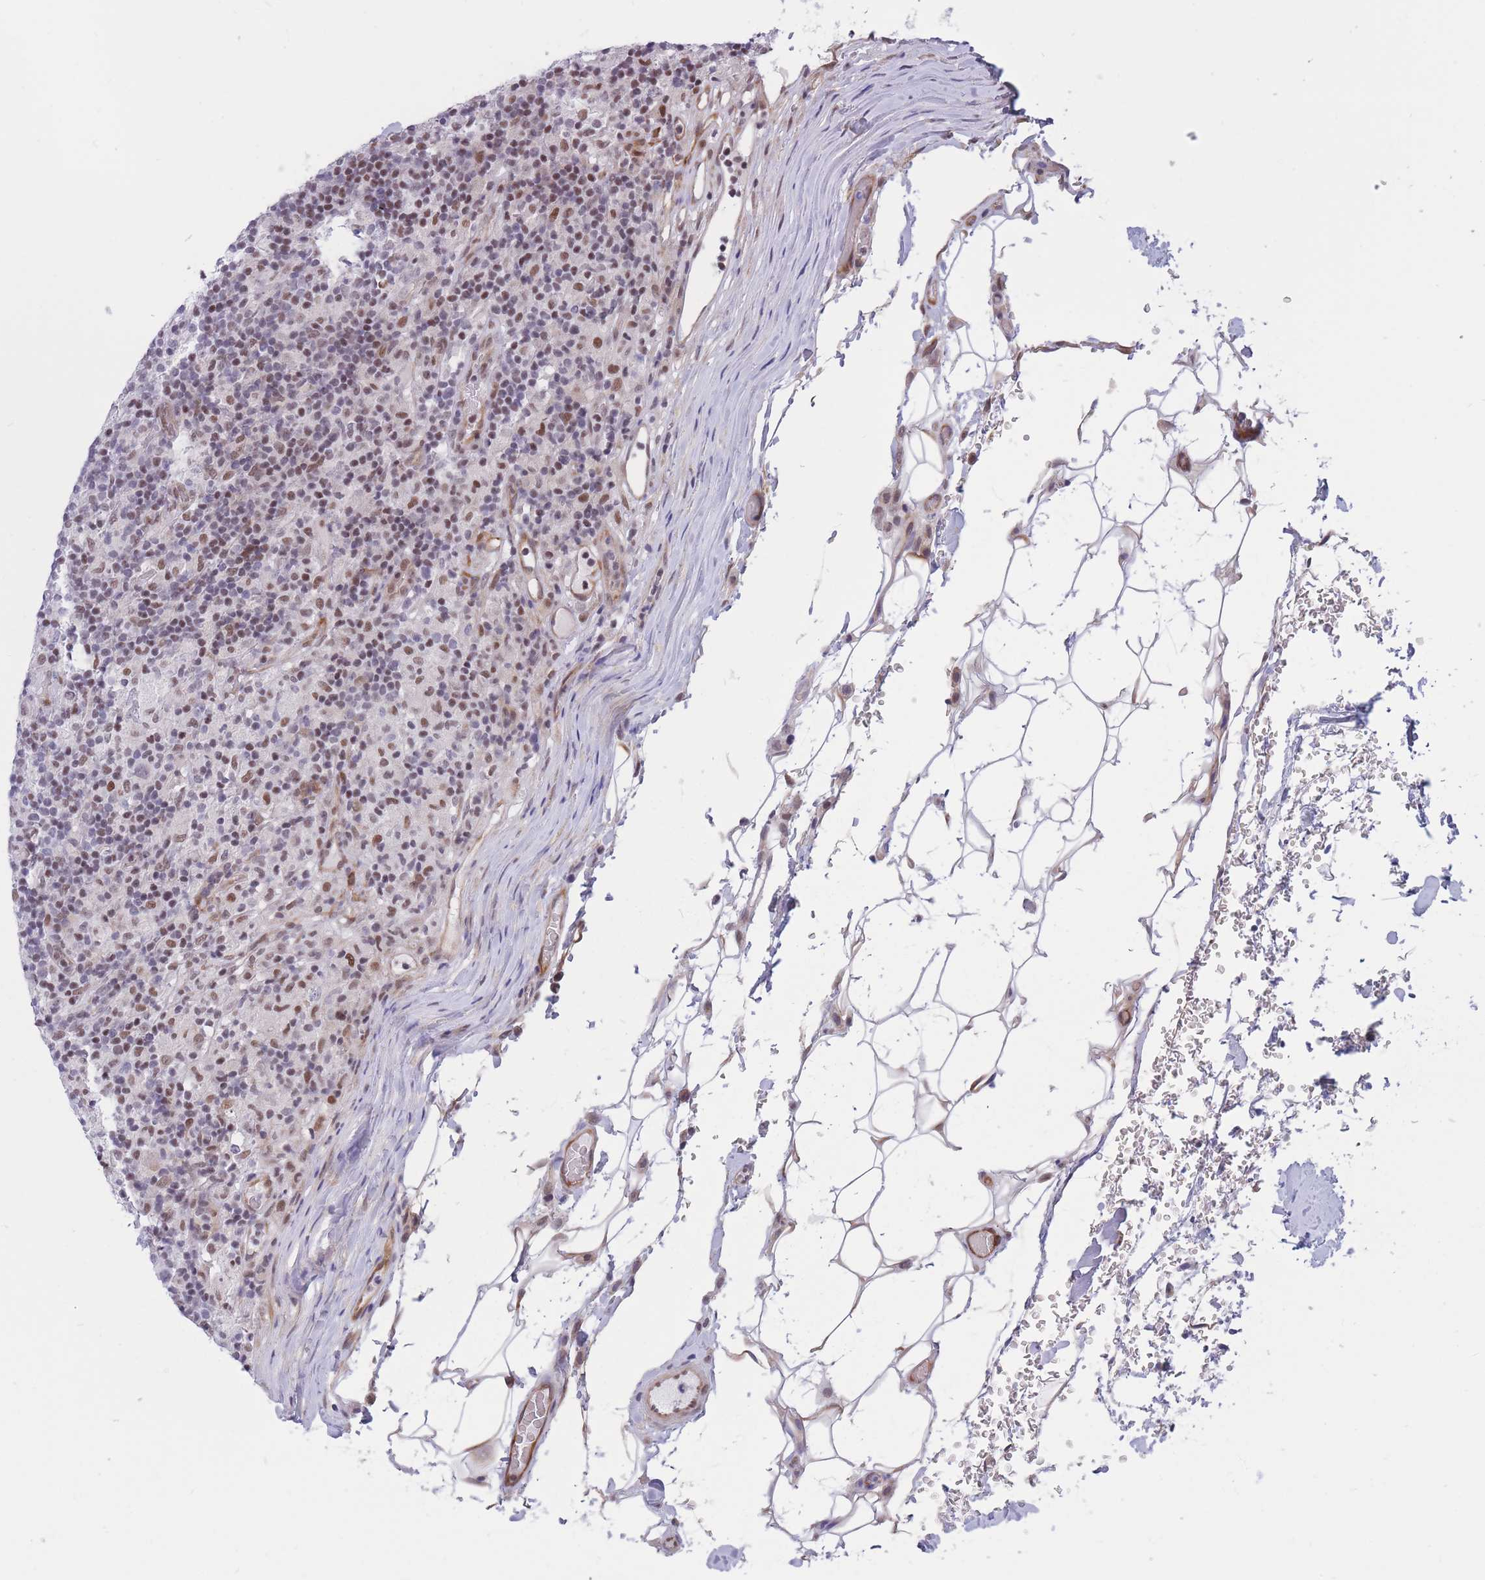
{"staining": {"intensity": "negative", "quantity": "none", "location": "none"}, "tissue": "lymphoma", "cell_type": "Tumor cells", "image_type": "cancer", "snomed": [{"axis": "morphology", "description": "Hodgkin's disease, NOS"}, {"axis": "topography", "description": "Lymph node"}], "caption": "Tumor cells show no significant expression in lymphoma. Nuclei are stained in blue.", "gene": "BCL9L", "patient": {"sex": "male", "age": 70}}